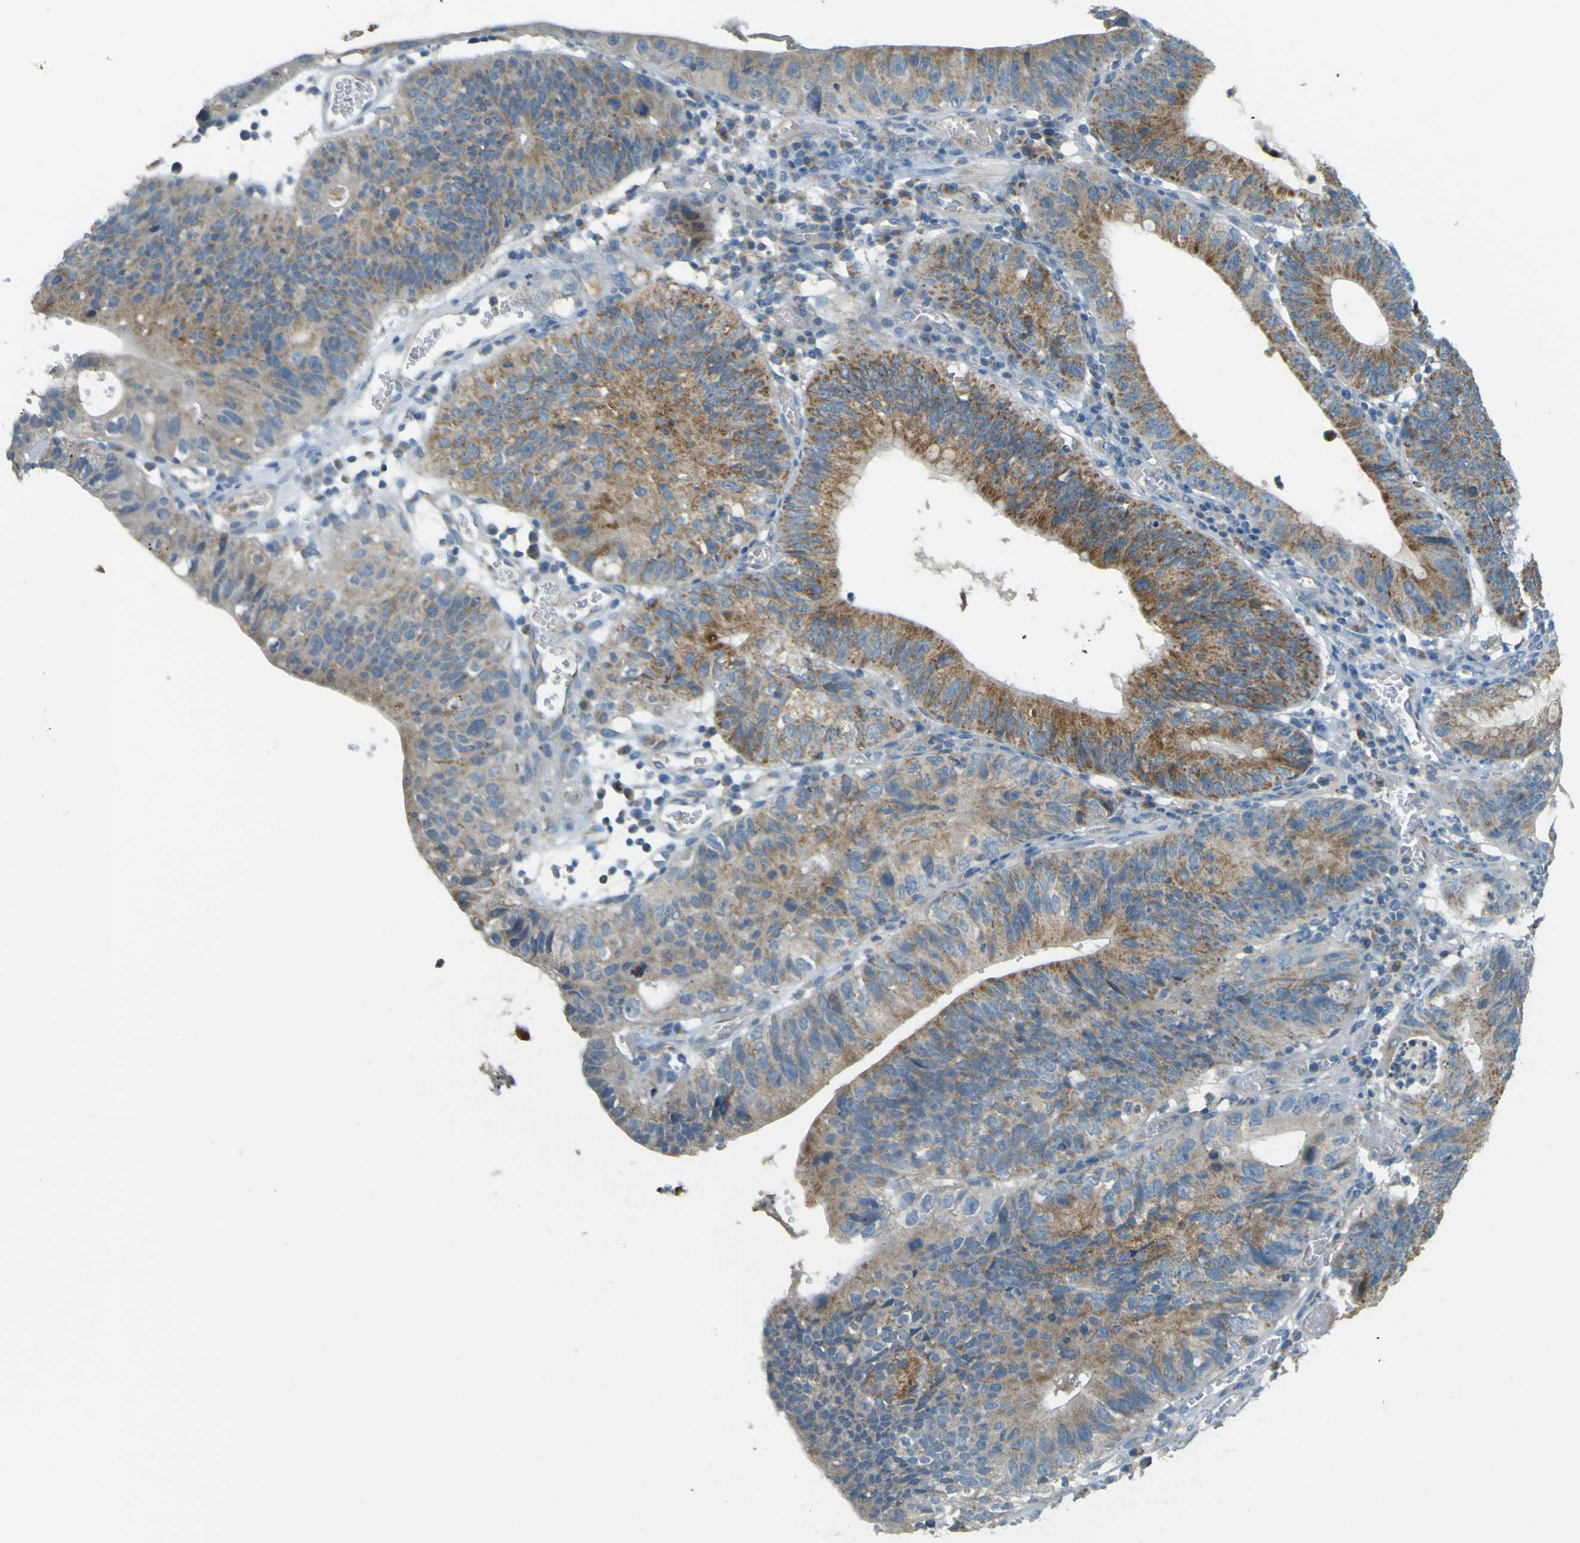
{"staining": {"intensity": "moderate", "quantity": ">75%", "location": "cytoplasmic/membranous"}, "tissue": "stomach cancer", "cell_type": "Tumor cells", "image_type": "cancer", "snomed": [{"axis": "morphology", "description": "Adenocarcinoma, NOS"}, {"axis": "topography", "description": "Stomach"}], "caption": "Protein analysis of stomach cancer tissue demonstrates moderate cytoplasmic/membranous expression in about >75% of tumor cells.", "gene": "FKTN", "patient": {"sex": "male", "age": 59}}